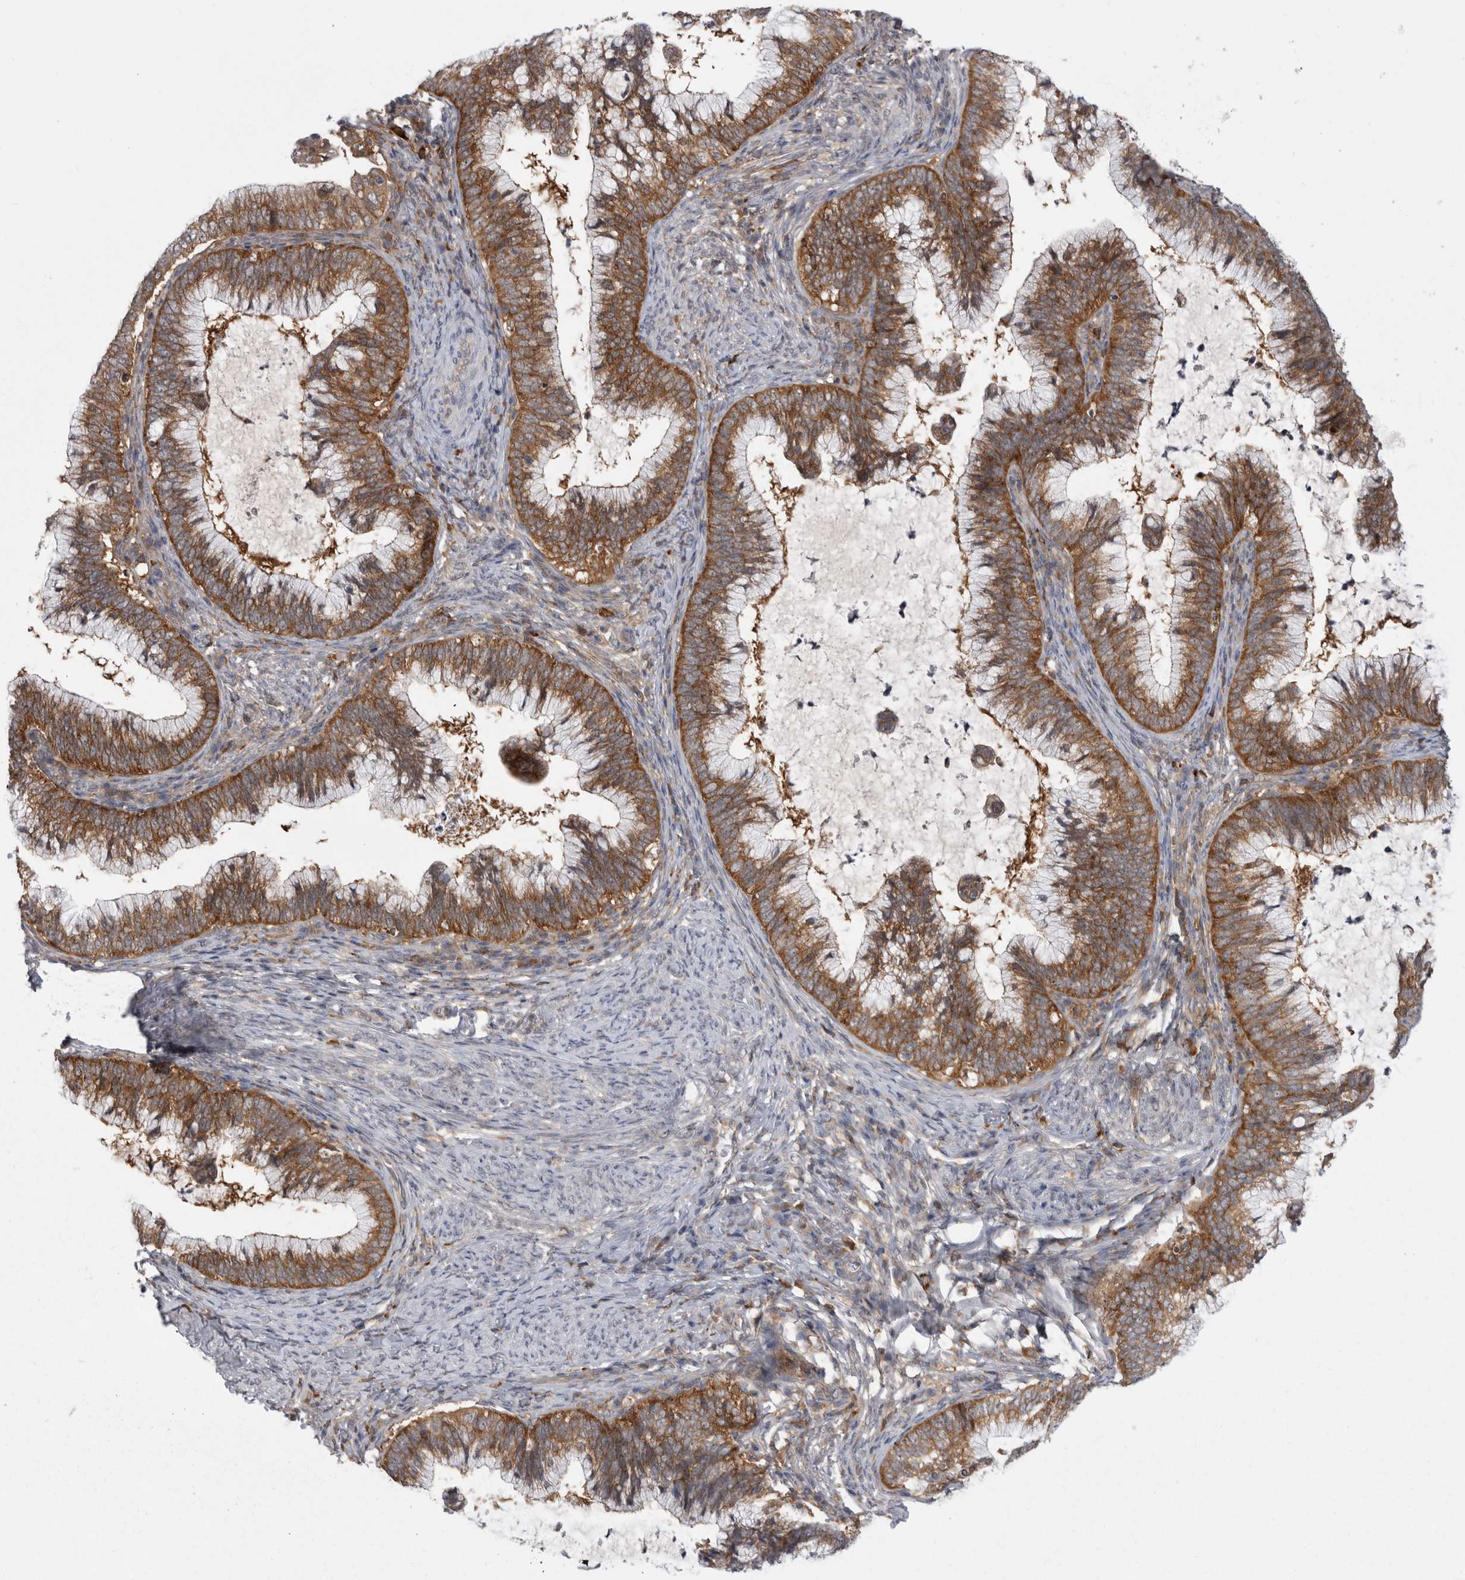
{"staining": {"intensity": "strong", "quantity": ">75%", "location": "cytoplasmic/membranous"}, "tissue": "cervical cancer", "cell_type": "Tumor cells", "image_type": "cancer", "snomed": [{"axis": "morphology", "description": "Adenocarcinoma, NOS"}, {"axis": "topography", "description": "Cervix"}], "caption": "Immunohistochemistry (IHC) micrograph of neoplastic tissue: adenocarcinoma (cervical) stained using immunohistochemistry (IHC) reveals high levels of strong protein expression localized specifically in the cytoplasmic/membranous of tumor cells, appearing as a cytoplasmic/membranous brown color.", "gene": "CACYBP", "patient": {"sex": "female", "age": 36}}